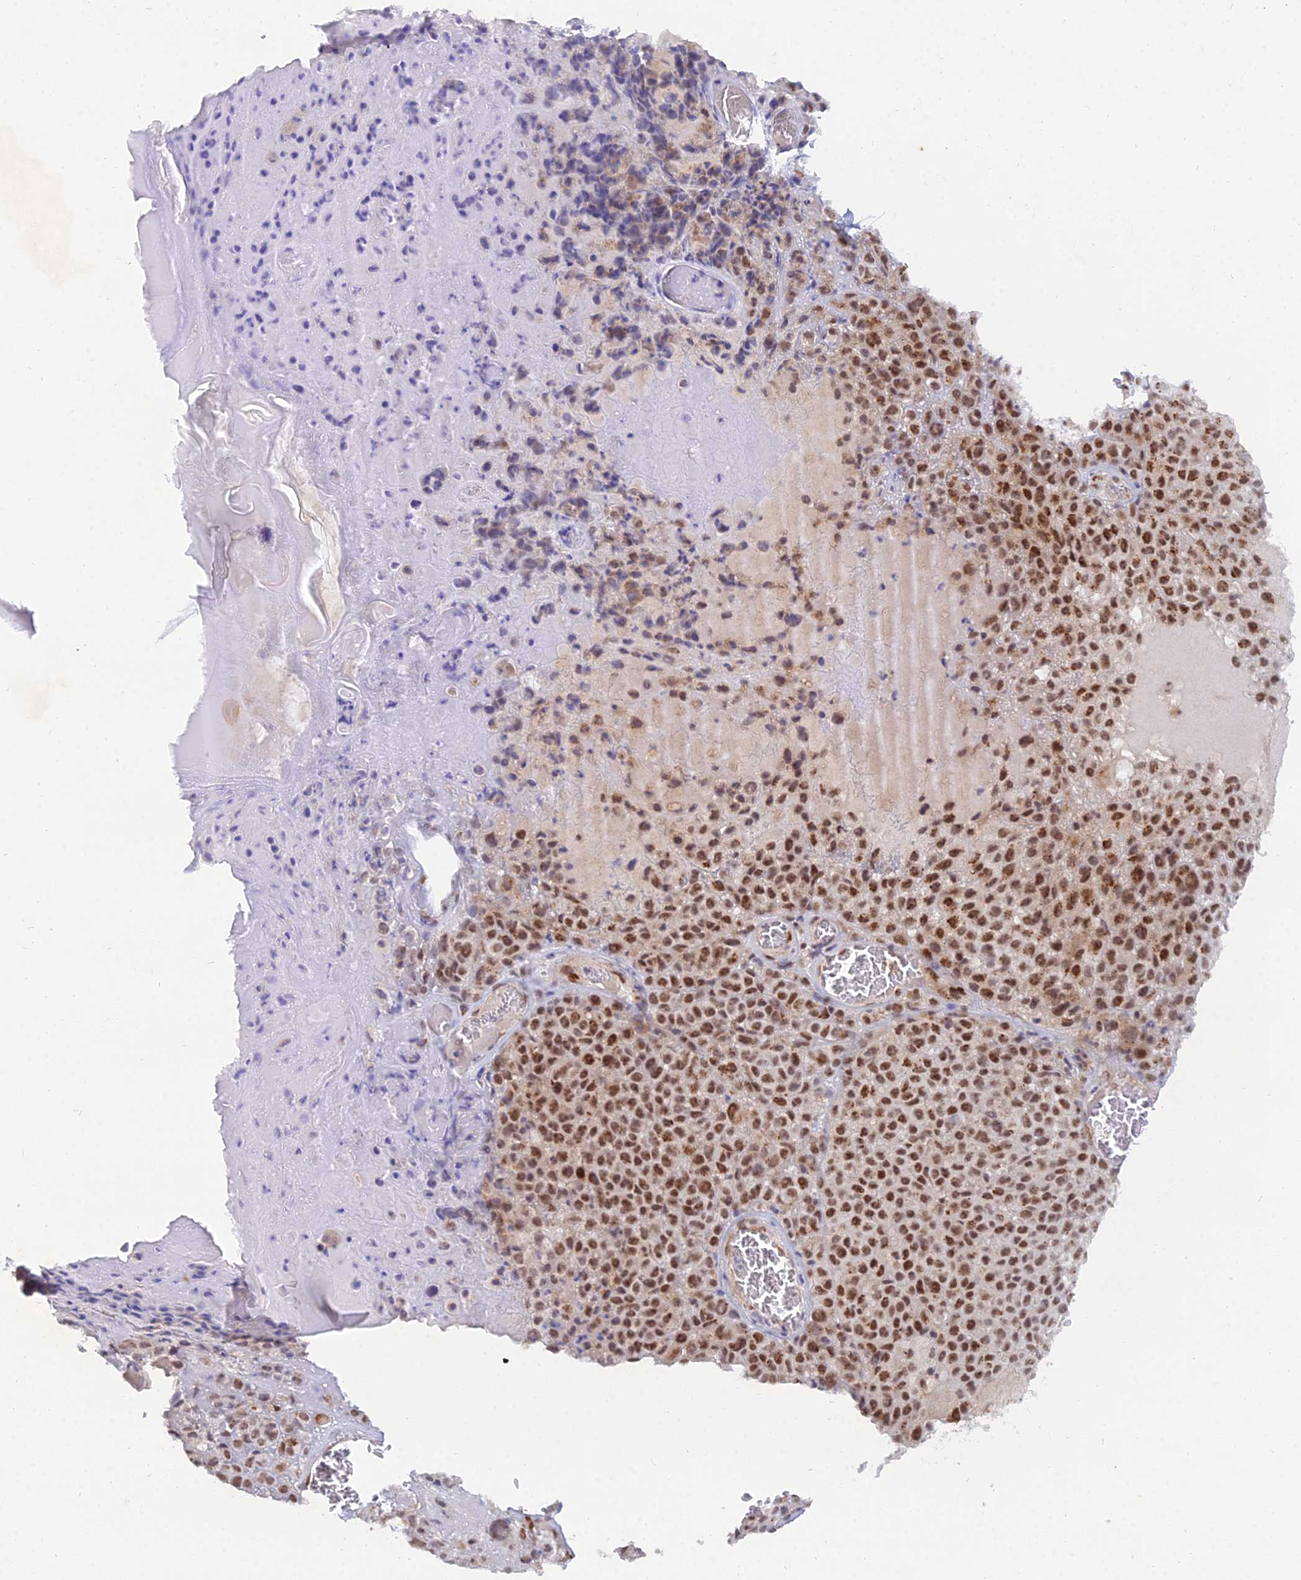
{"staining": {"intensity": "strong", "quantity": ">75%", "location": "nuclear"}, "tissue": "melanoma", "cell_type": "Tumor cells", "image_type": "cancer", "snomed": [{"axis": "morphology", "description": "Malignant melanoma, NOS"}, {"axis": "topography", "description": "Skin"}], "caption": "Brown immunohistochemical staining in malignant melanoma exhibits strong nuclear expression in approximately >75% of tumor cells. (Stains: DAB in brown, nuclei in blue, Microscopy: brightfield microscopy at high magnification).", "gene": "THOC3", "patient": {"sex": "female", "age": 94}}